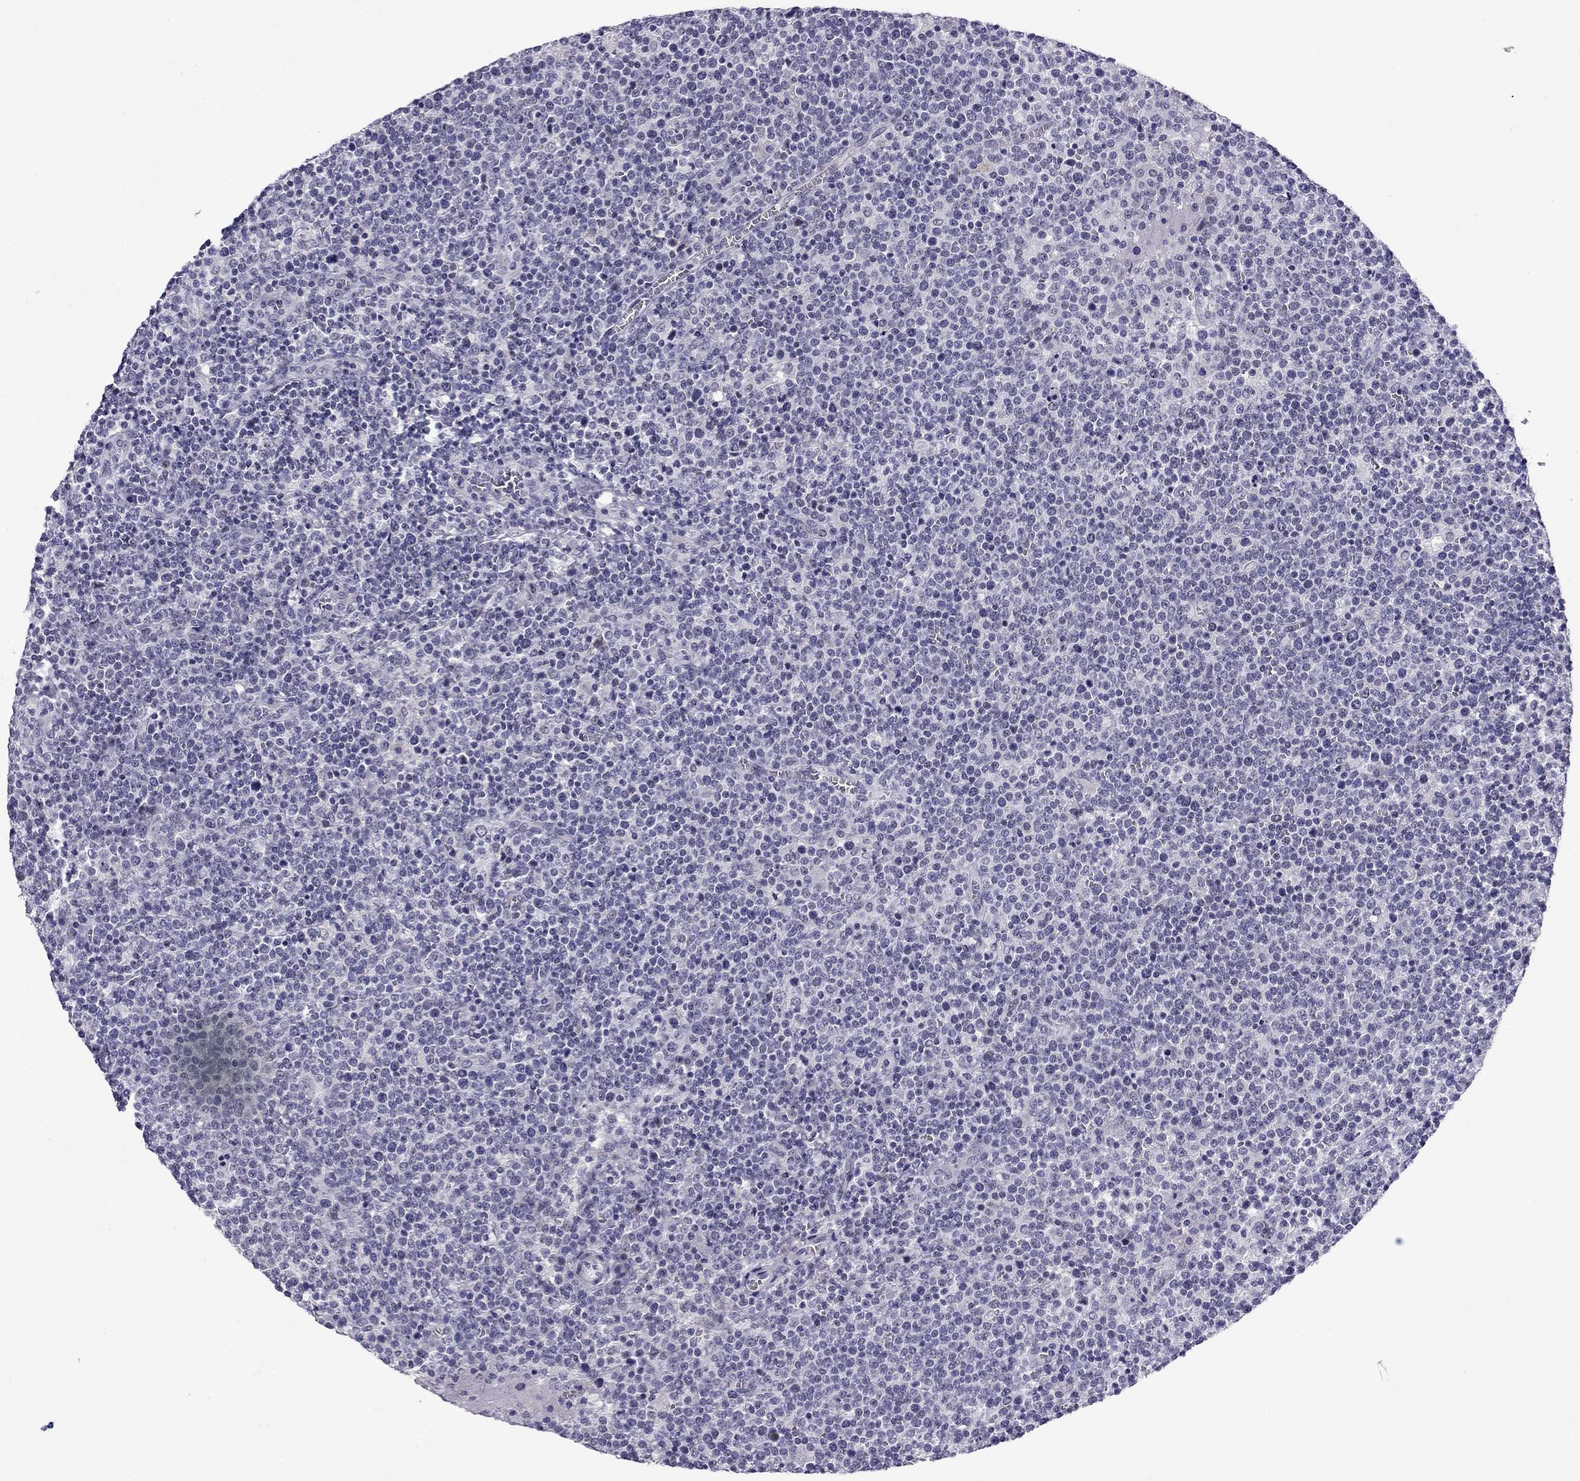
{"staining": {"intensity": "negative", "quantity": "none", "location": "none"}, "tissue": "lymphoma", "cell_type": "Tumor cells", "image_type": "cancer", "snomed": [{"axis": "morphology", "description": "Malignant lymphoma, non-Hodgkin's type, High grade"}, {"axis": "topography", "description": "Lymph node"}], "caption": "Histopathology image shows no protein expression in tumor cells of lymphoma tissue.", "gene": "POM121L12", "patient": {"sex": "male", "age": 61}}